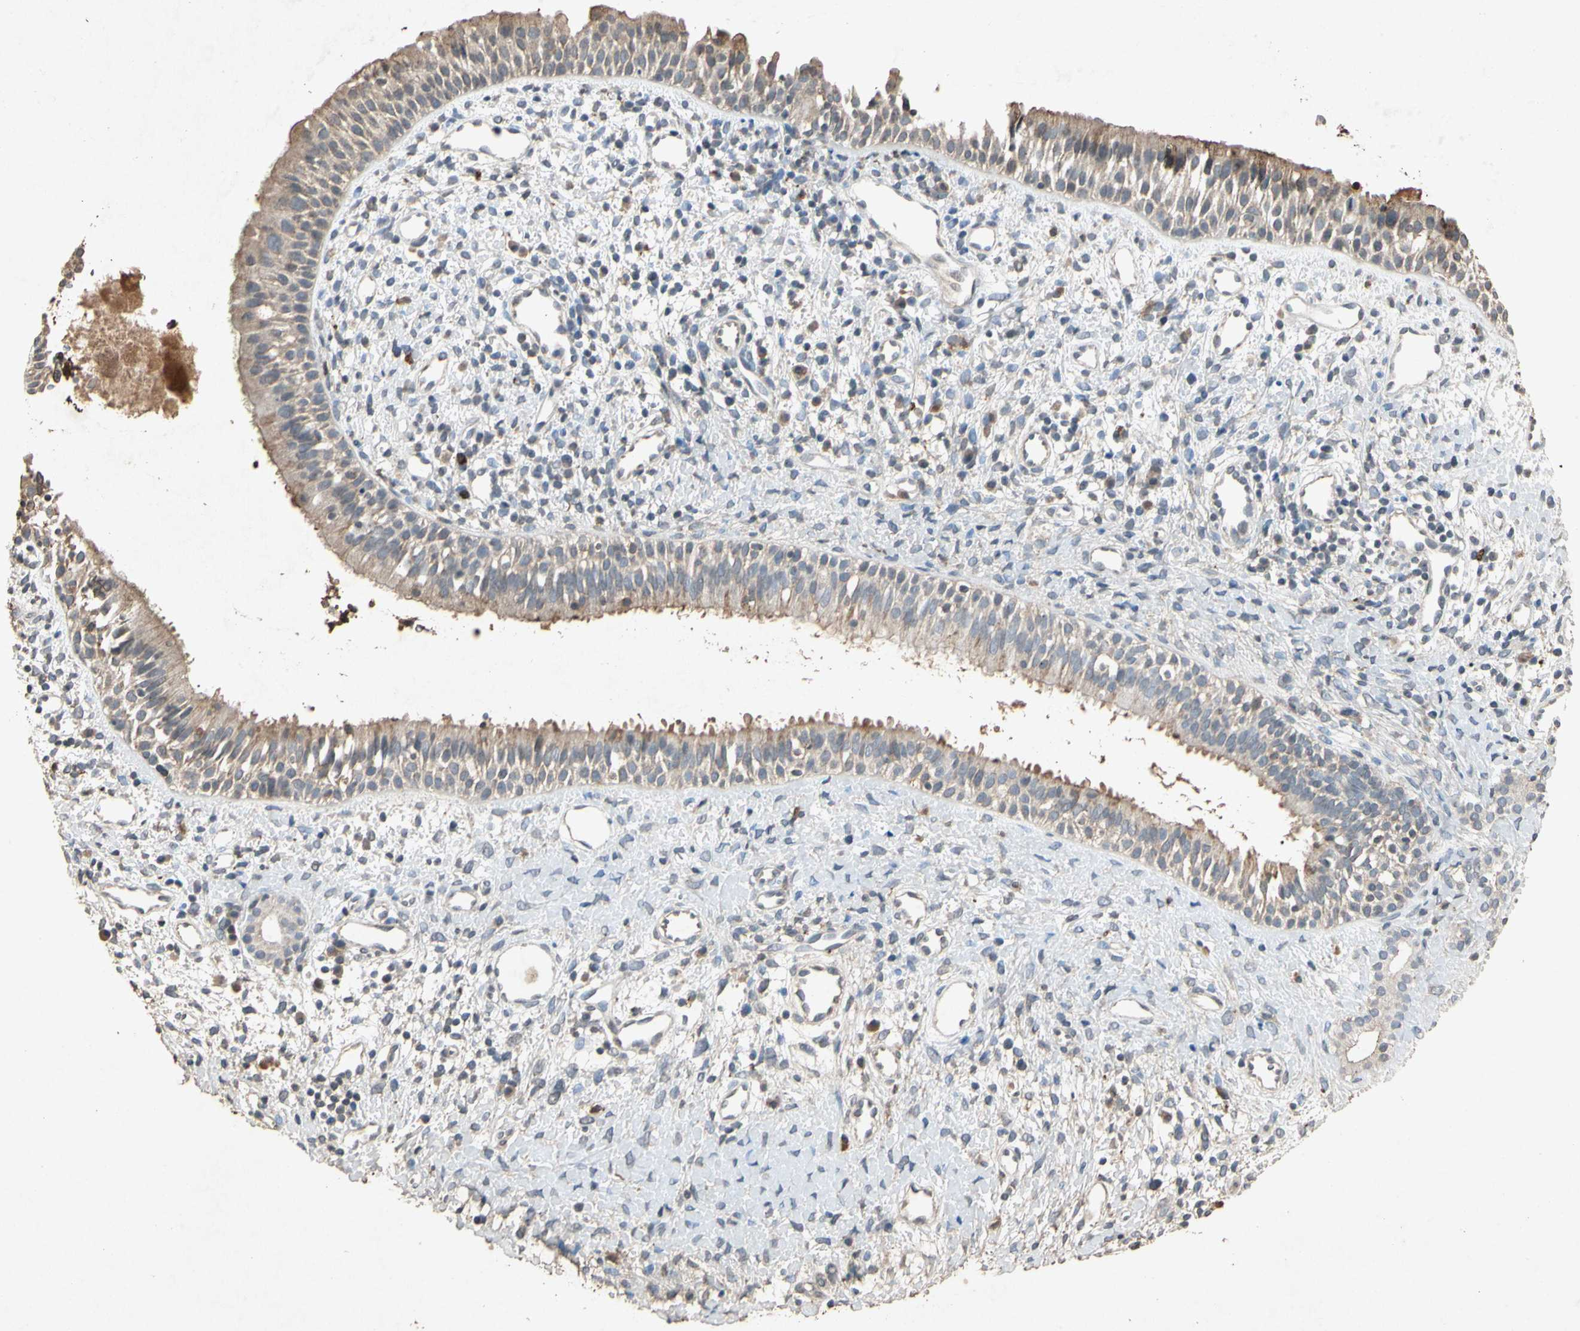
{"staining": {"intensity": "weak", "quantity": ">75%", "location": "cytoplasmic/membranous"}, "tissue": "nasopharynx", "cell_type": "Respiratory epithelial cells", "image_type": "normal", "snomed": [{"axis": "morphology", "description": "Normal tissue, NOS"}, {"axis": "topography", "description": "Nasopharynx"}], "caption": "High-power microscopy captured an IHC photomicrograph of normal nasopharynx, revealing weak cytoplasmic/membranous expression in approximately >75% of respiratory epithelial cells.", "gene": "MSRB1", "patient": {"sex": "male", "age": 22}}